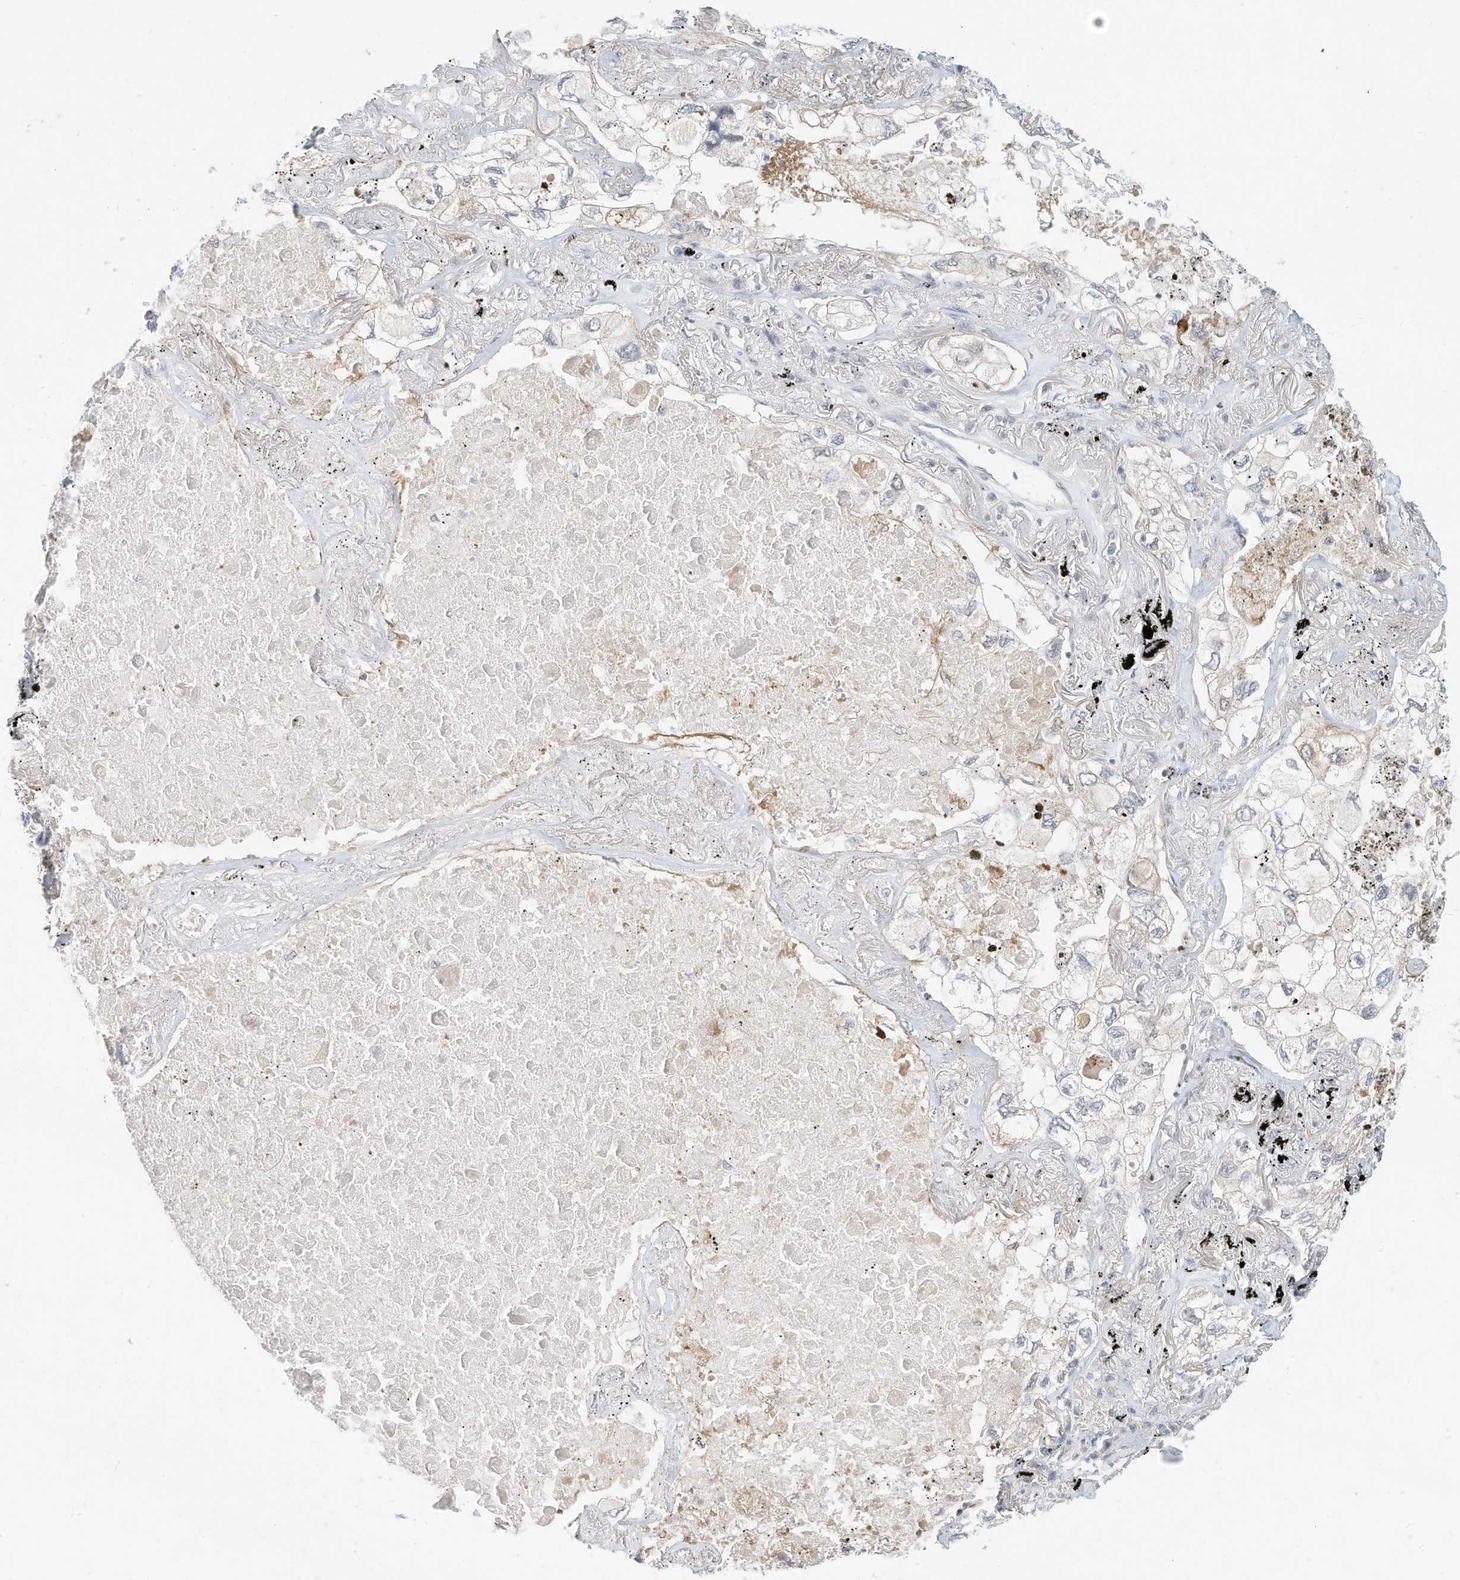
{"staining": {"intensity": "weak", "quantity": "25%-75%", "location": "nuclear"}, "tissue": "lung cancer", "cell_type": "Tumor cells", "image_type": "cancer", "snomed": [{"axis": "morphology", "description": "Adenocarcinoma, NOS"}, {"axis": "topography", "description": "Lung"}], "caption": "Brown immunohistochemical staining in human lung cancer (adenocarcinoma) demonstrates weak nuclear expression in about 25%-75% of tumor cells. Using DAB (3,3'-diaminobenzidine) (brown) and hematoxylin (blue) stains, captured at high magnification using brightfield microscopy.", "gene": "OGT", "patient": {"sex": "male", "age": 65}}